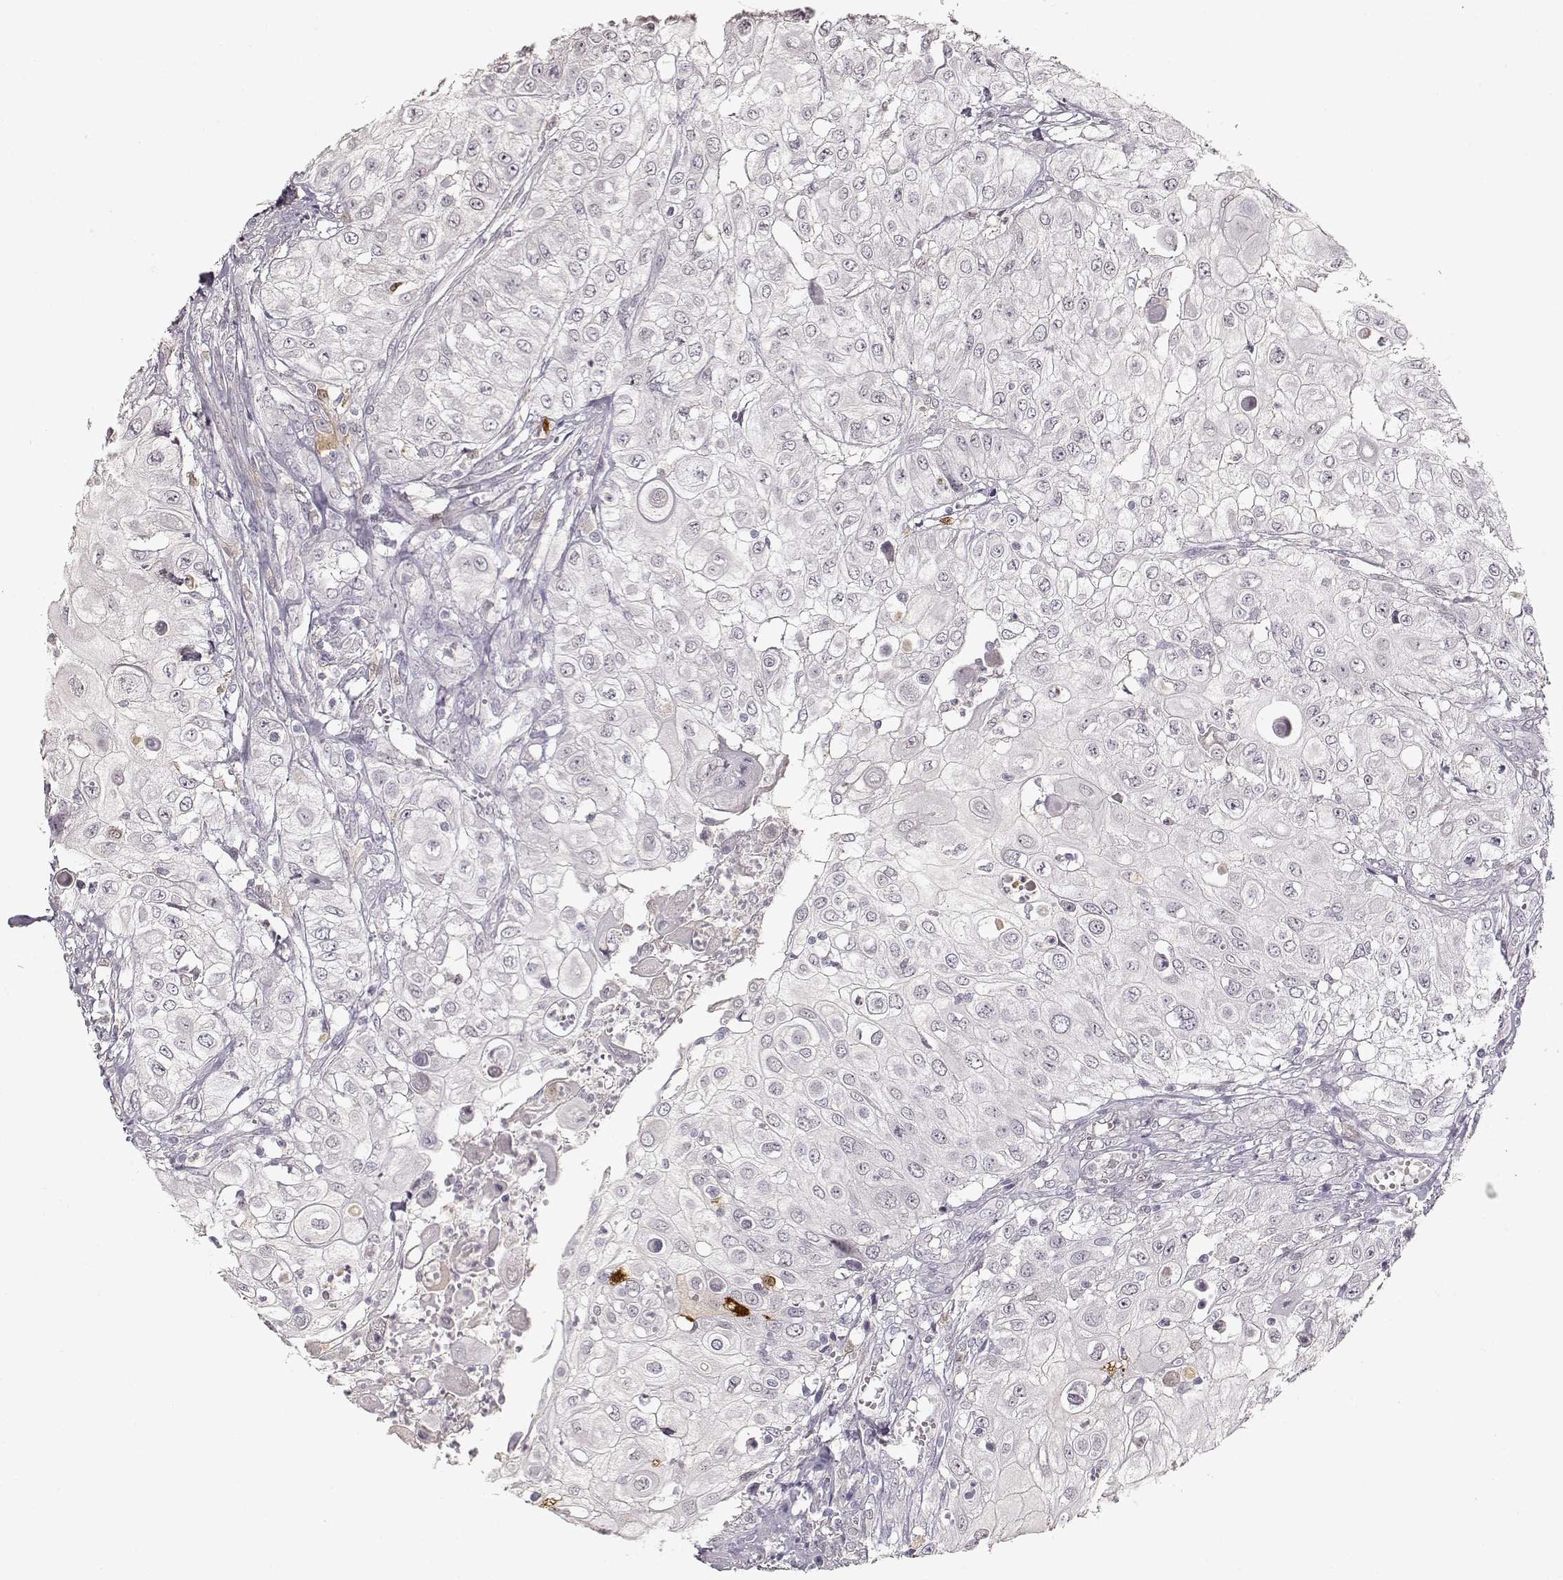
{"staining": {"intensity": "negative", "quantity": "none", "location": "none"}, "tissue": "urothelial cancer", "cell_type": "Tumor cells", "image_type": "cancer", "snomed": [{"axis": "morphology", "description": "Urothelial carcinoma, High grade"}, {"axis": "topography", "description": "Urinary bladder"}], "caption": "This micrograph is of urothelial carcinoma (high-grade) stained with IHC to label a protein in brown with the nuclei are counter-stained blue. There is no staining in tumor cells. (Brightfield microscopy of DAB (3,3'-diaminobenzidine) IHC at high magnification).", "gene": "S100B", "patient": {"sex": "female", "age": 79}}